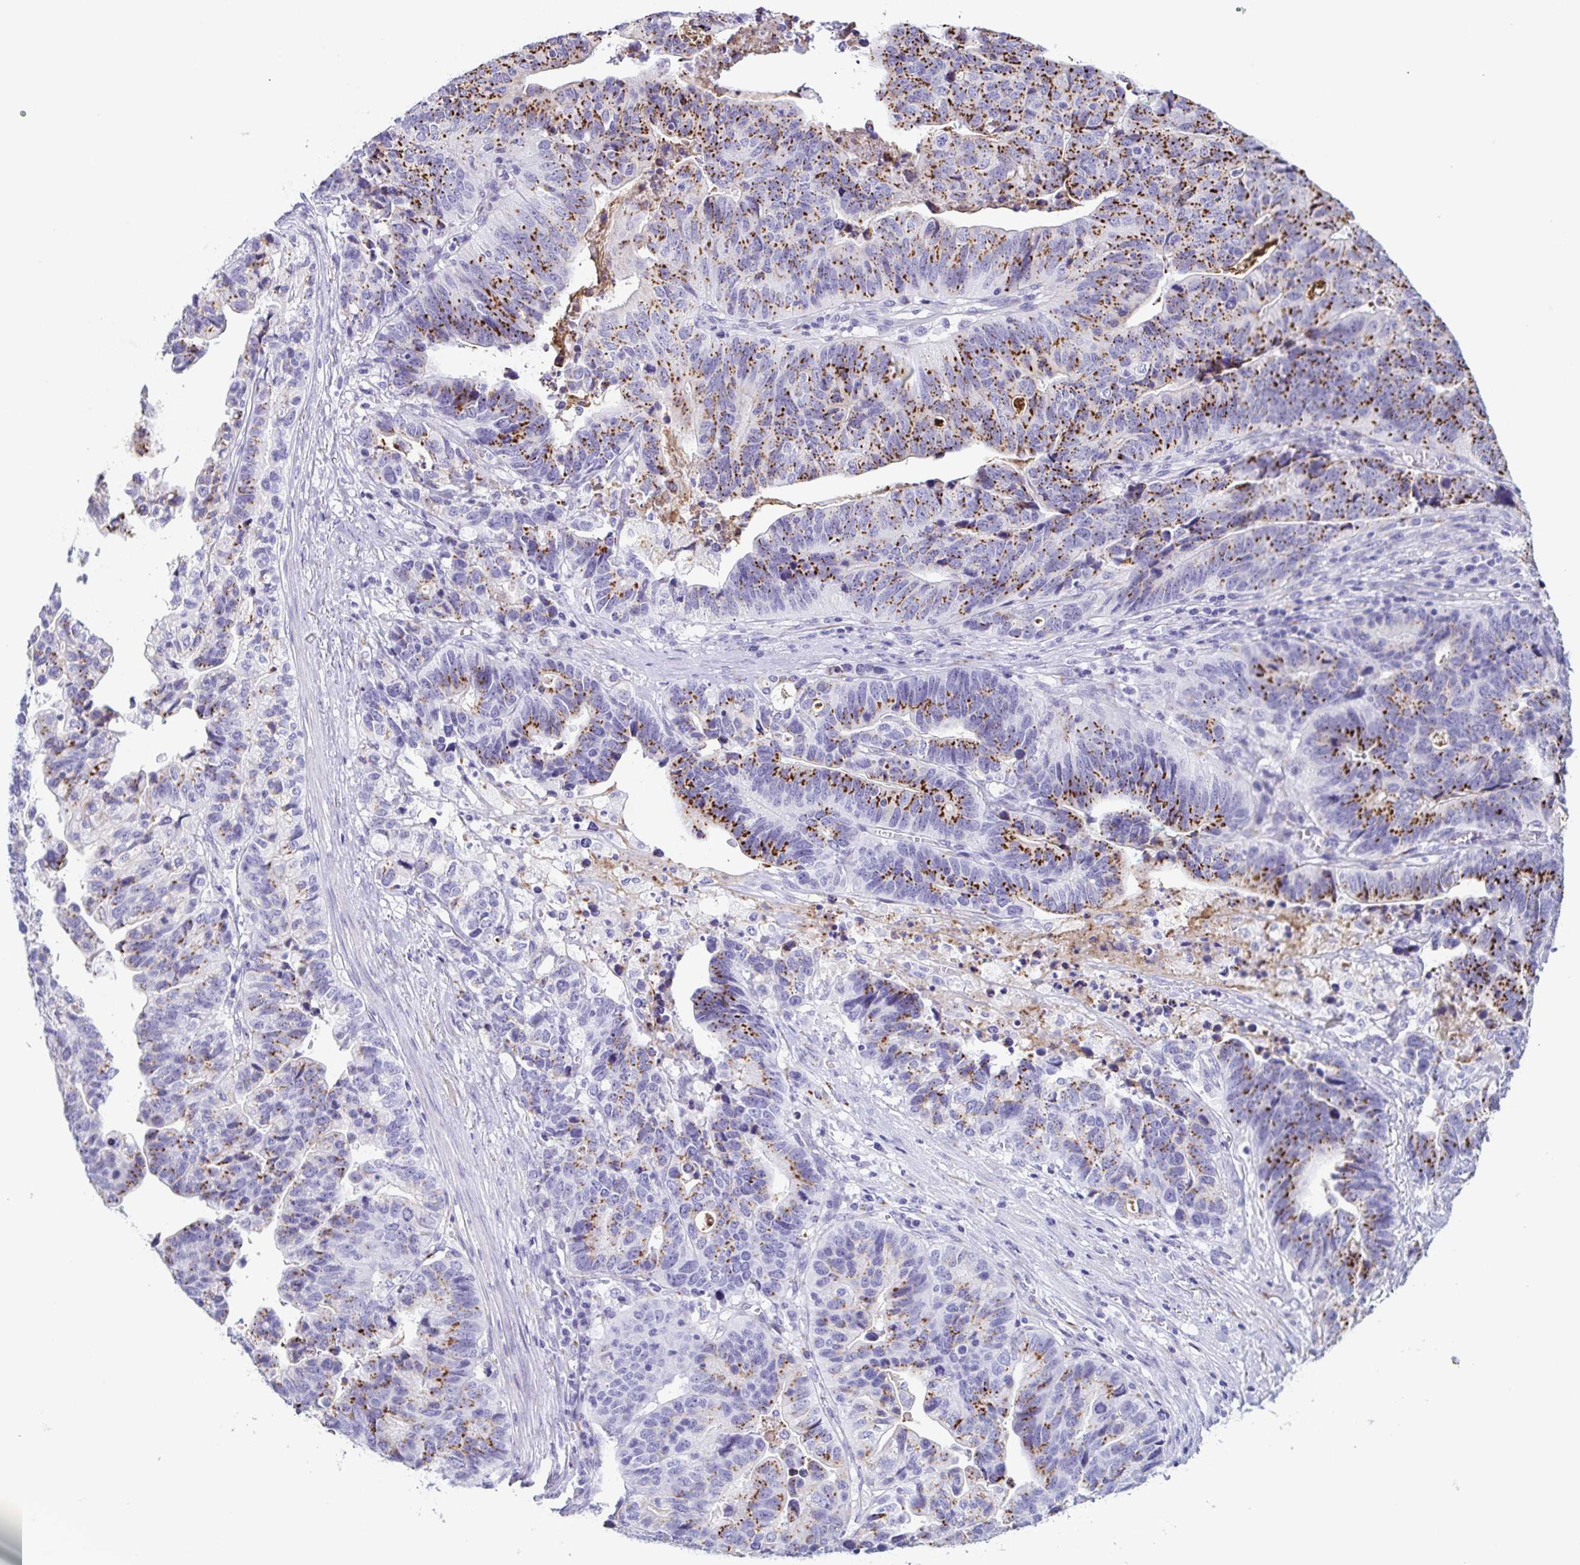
{"staining": {"intensity": "strong", "quantity": "25%-75%", "location": "cytoplasmic/membranous"}, "tissue": "stomach cancer", "cell_type": "Tumor cells", "image_type": "cancer", "snomed": [{"axis": "morphology", "description": "Adenocarcinoma, NOS"}, {"axis": "topography", "description": "Stomach, upper"}], "caption": "Adenocarcinoma (stomach) was stained to show a protein in brown. There is high levels of strong cytoplasmic/membranous staining in approximately 25%-75% of tumor cells. (DAB = brown stain, brightfield microscopy at high magnification).", "gene": "LDLRAD1", "patient": {"sex": "female", "age": 67}}